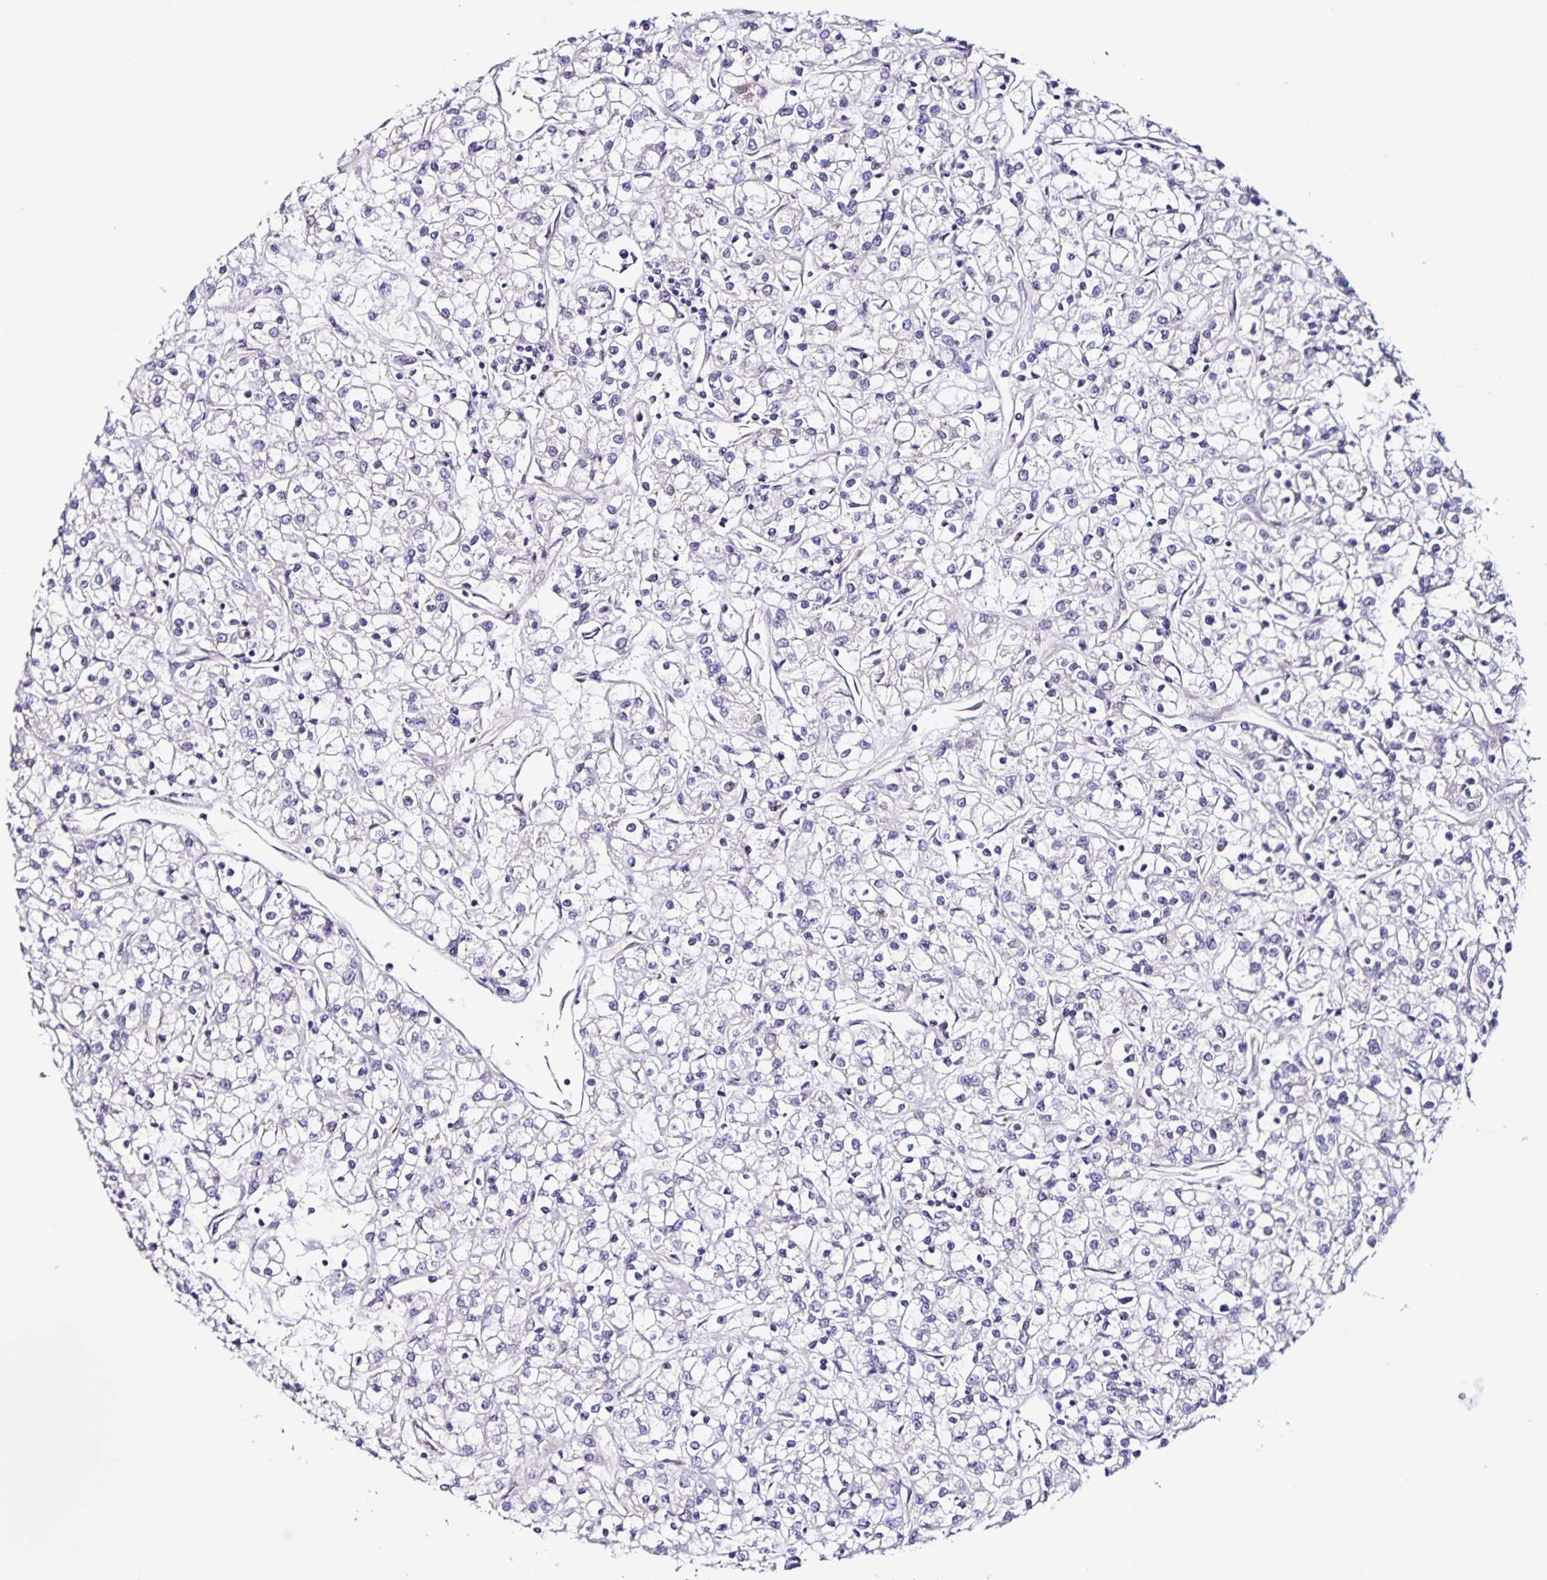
{"staining": {"intensity": "negative", "quantity": "none", "location": "none"}, "tissue": "renal cancer", "cell_type": "Tumor cells", "image_type": "cancer", "snomed": [{"axis": "morphology", "description": "Adenocarcinoma, NOS"}, {"axis": "topography", "description": "Kidney"}], "caption": "Immunohistochemistry (IHC) of renal cancer demonstrates no positivity in tumor cells.", "gene": "RNFT2", "patient": {"sex": "female", "age": 59}}